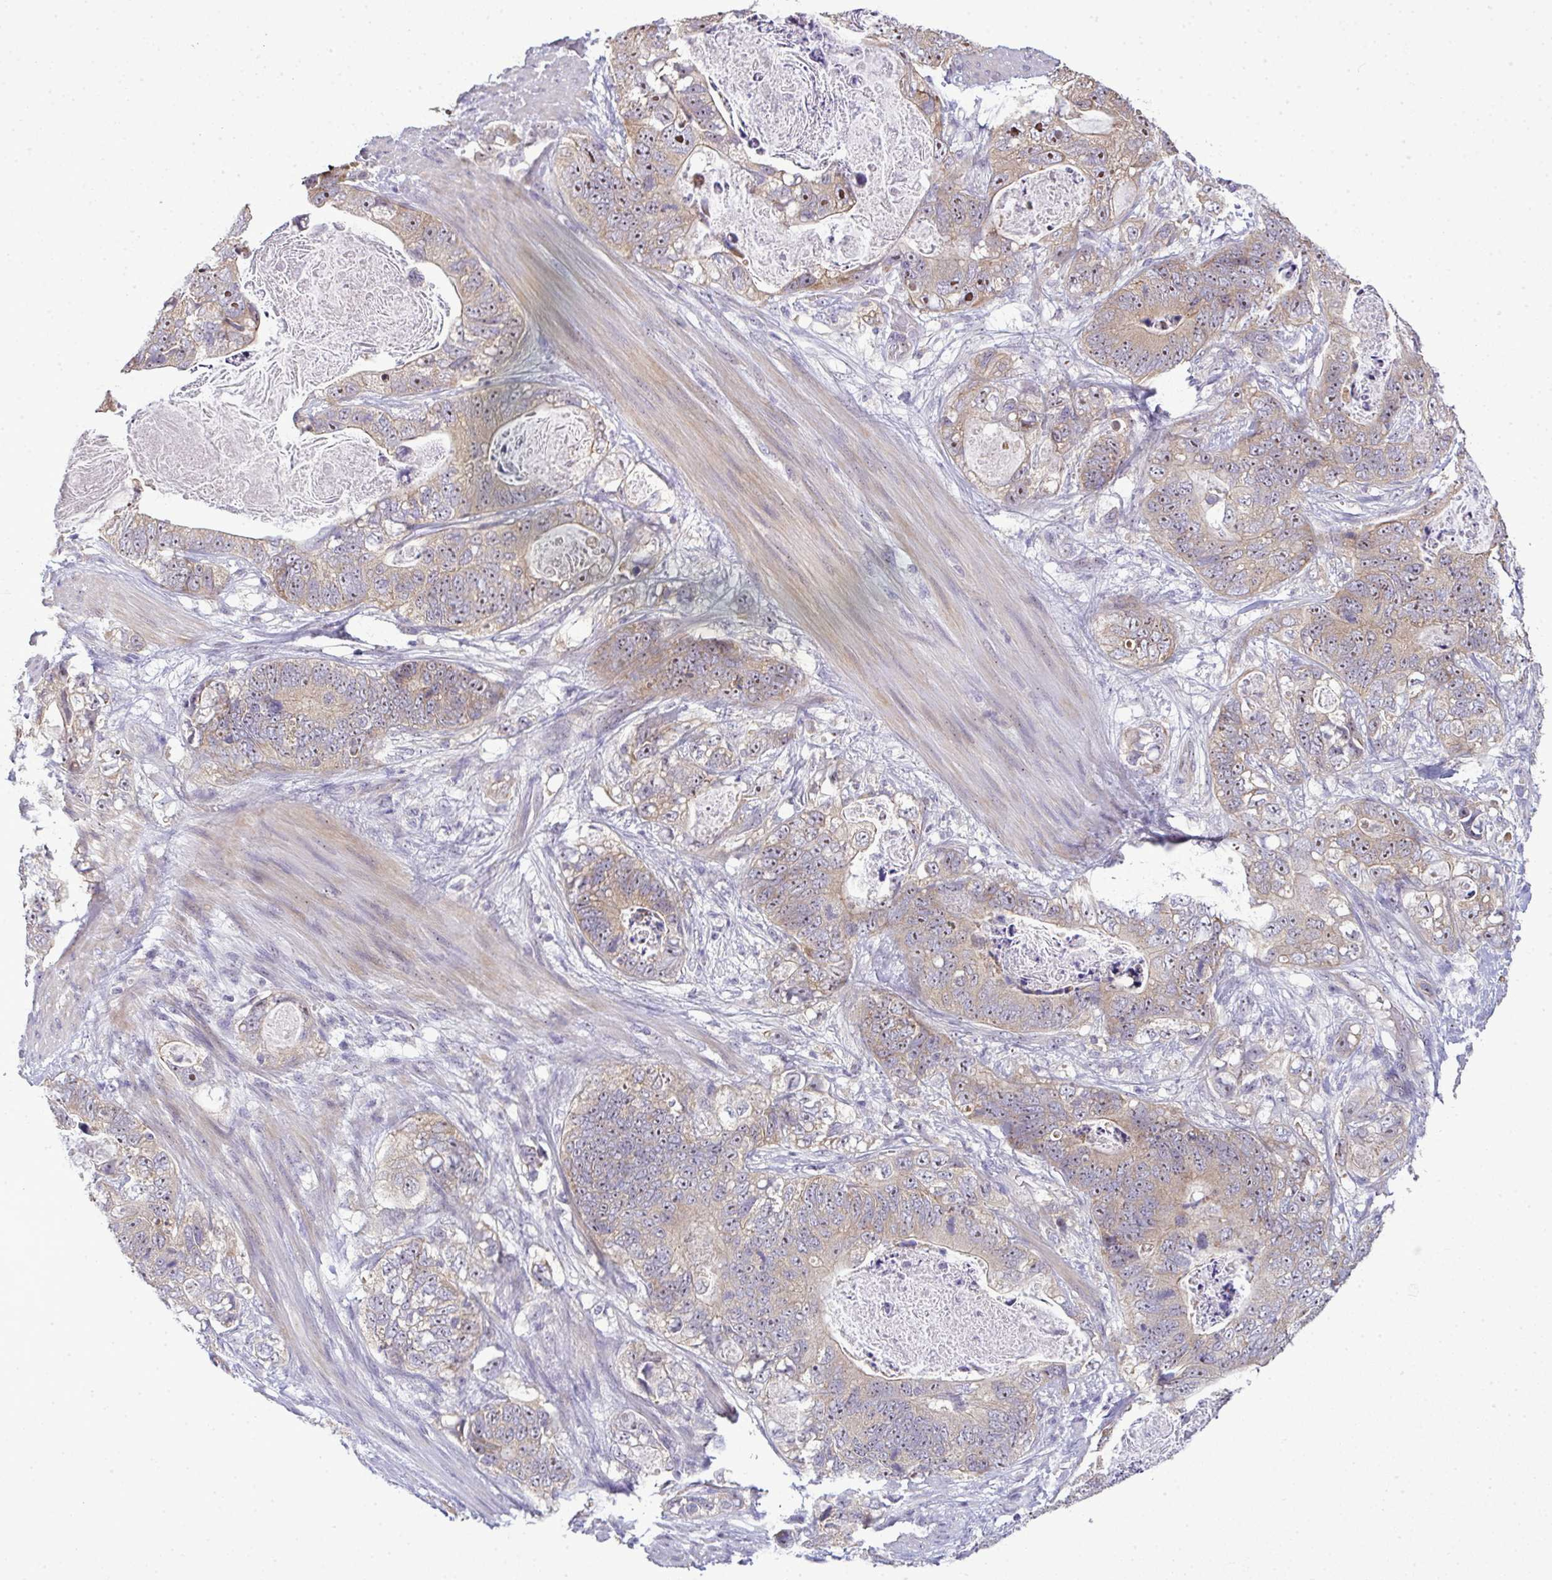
{"staining": {"intensity": "moderate", "quantity": "25%-75%", "location": "cytoplasmic/membranous,nuclear"}, "tissue": "stomach cancer", "cell_type": "Tumor cells", "image_type": "cancer", "snomed": [{"axis": "morphology", "description": "Normal tissue, NOS"}, {"axis": "morphology", "description": "Adenocarcinoma, NOS"}, {"axis": "topography", "description": "Stomach"}], "caption": "High-magnification brightfield microscopy of adenocarcinoma (stomach) stained with DAB (brown) and counterstained with hematoxylin (blue). tumor cells exhibit moderate cytoplasmic/membranous and nuclear positivity is identified in approximately25%-75% of cells.", "gene": "NT5C1A", "patient": {"sex": "female", "age": 89}}